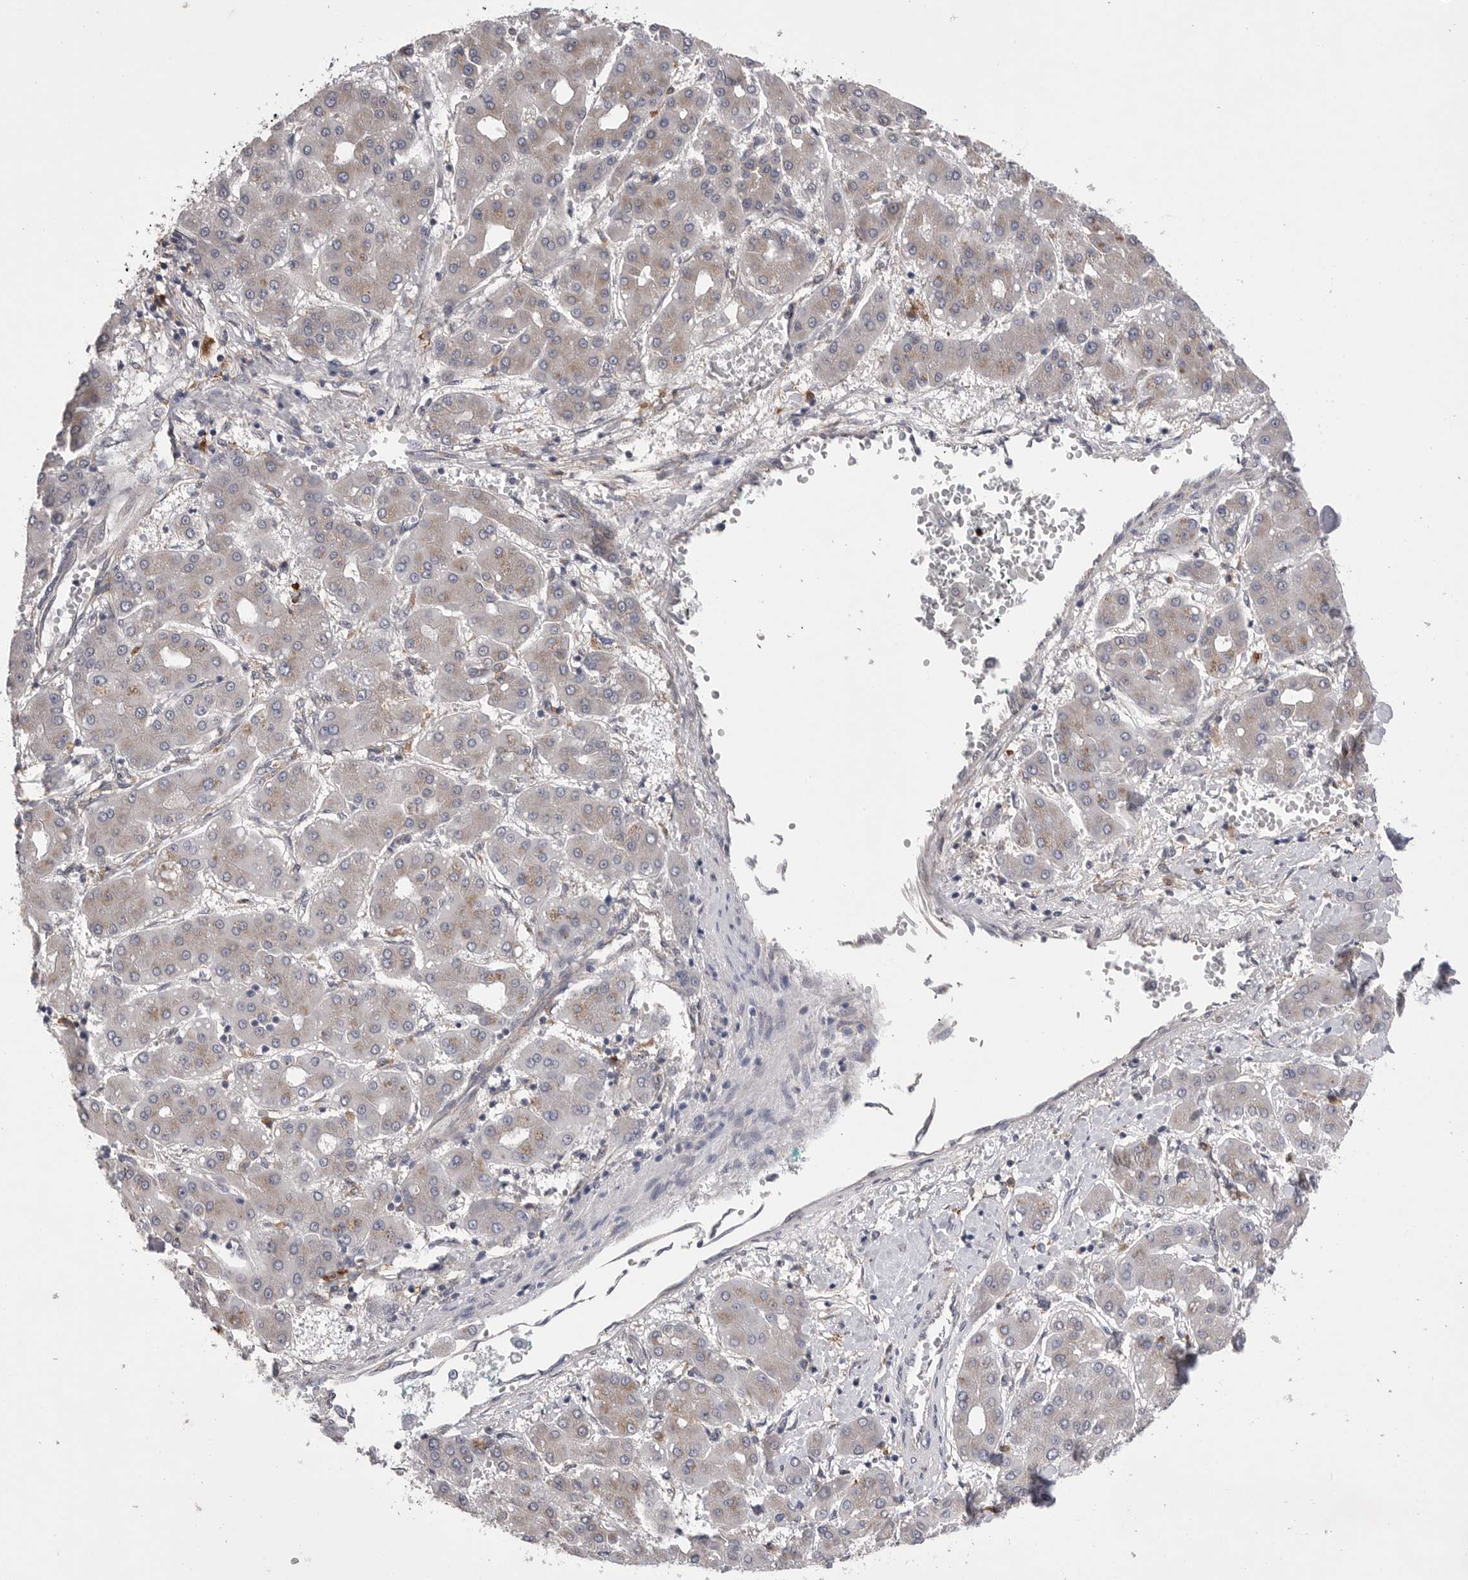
{"staining": {"intensity": "negative", "quantity": "none", "location": "none"}, "tissue": "liver cancer", "cell_type": "Tumor cells", "image_type": "cancer", "snomed": [{"axis": "morphology", "description": "Carcinoma, Hepatocellular, NOS"}, {"axis": "topography", "description": "Liver"}], "caption": "DAB (3,3'-diaminobenzidine) immunohistochemical staining of hepatocellular carcinoma (liver) displays no significant expression in tumor cells.", "gene": "VAC14", "patient": {"sex": "male", "age": 65}}